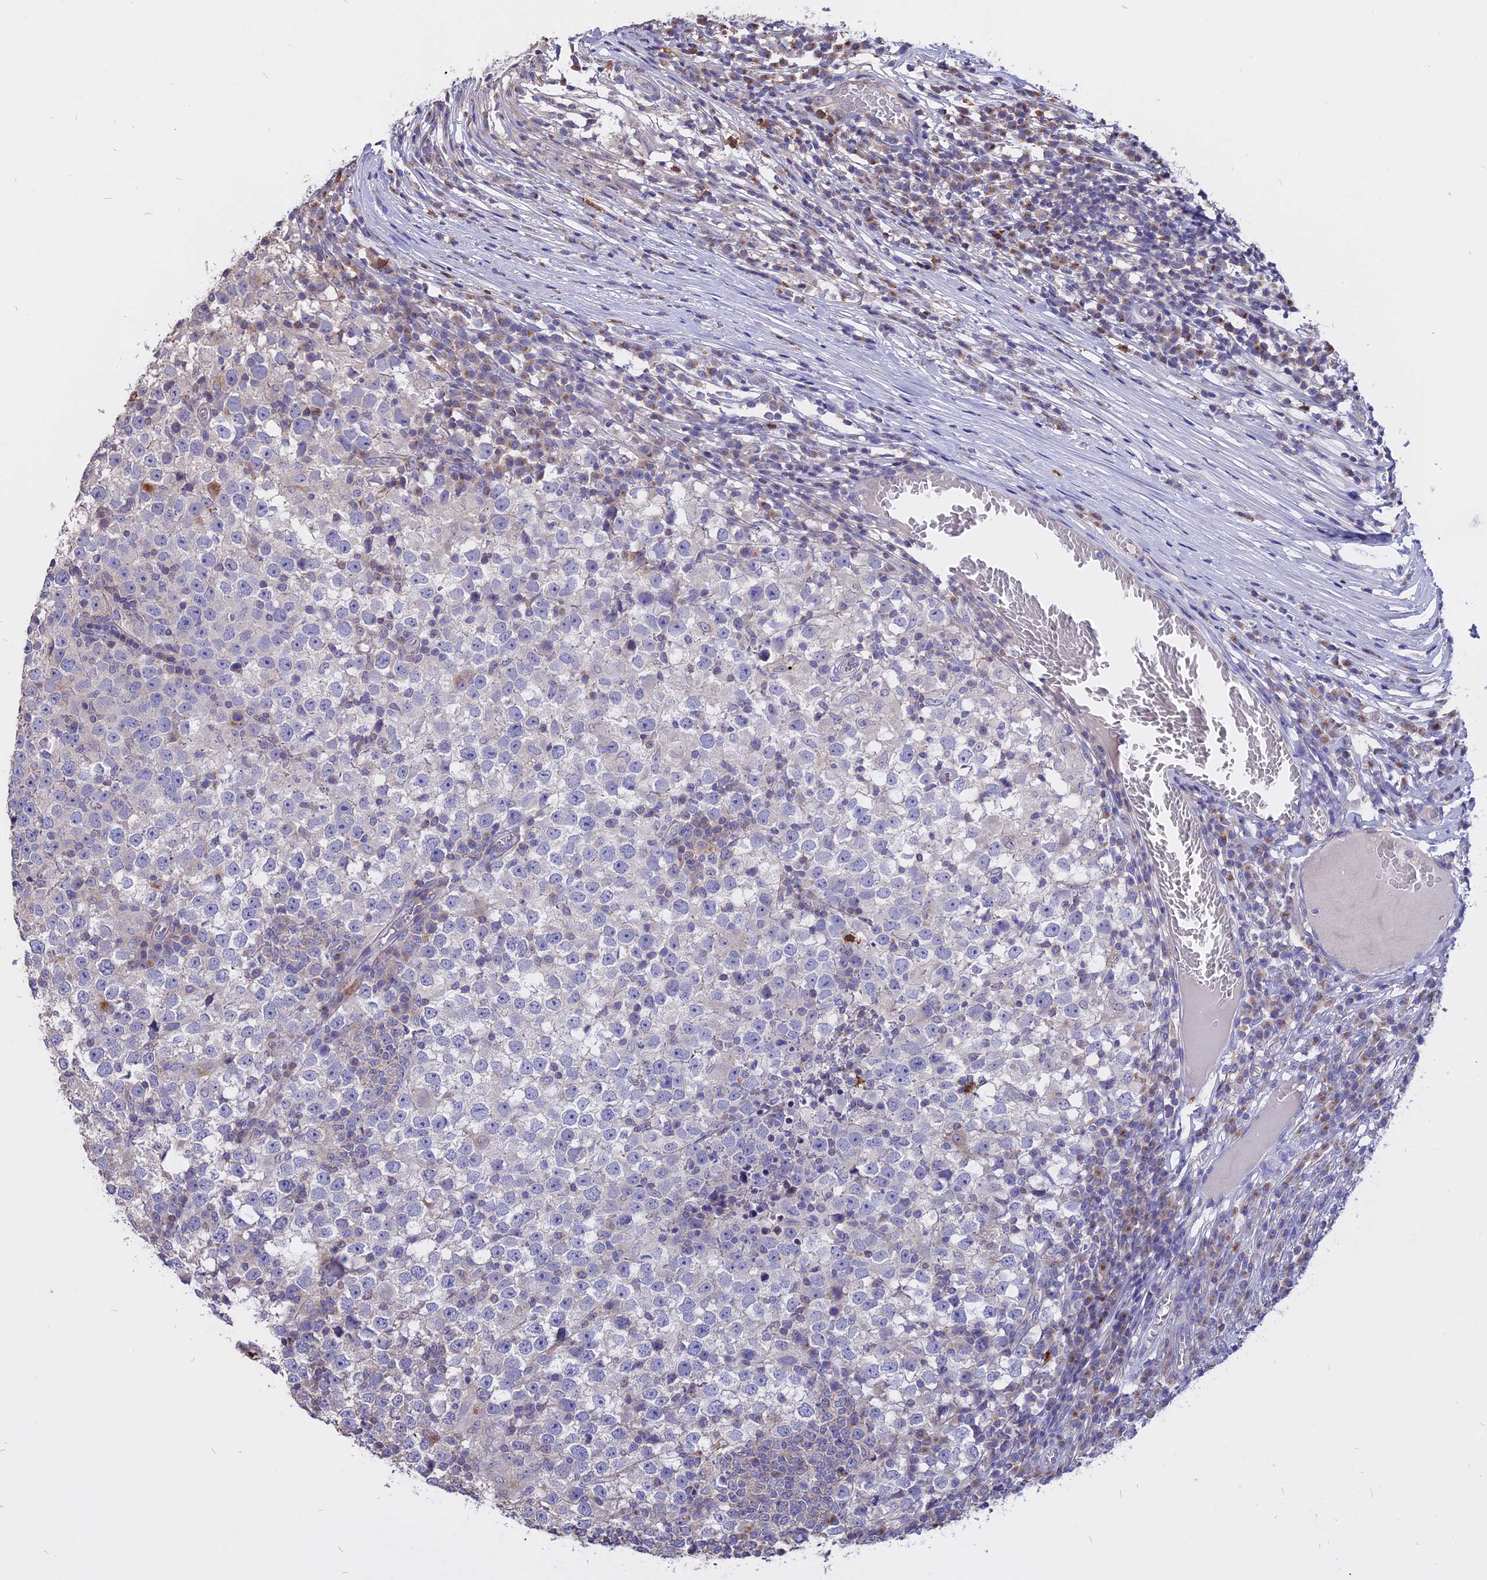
{"staining": {"intensity": "negative", "quantity": "none", "location": "none"}, "tissue": "testis cancer", "cell_type": "Tumor cells", "image_type": "cancer", "snomed": [{"axis": "morphology", "description": "Seminoma, NOS"}, {"axis": "topography", "description": "Testis"}], "caption": "Histopathology image shows no significant protein positivity in tumor cells of testis cancer.", "gene": "CARMIL2", "patient": {"sex": "male", "age": 65}}